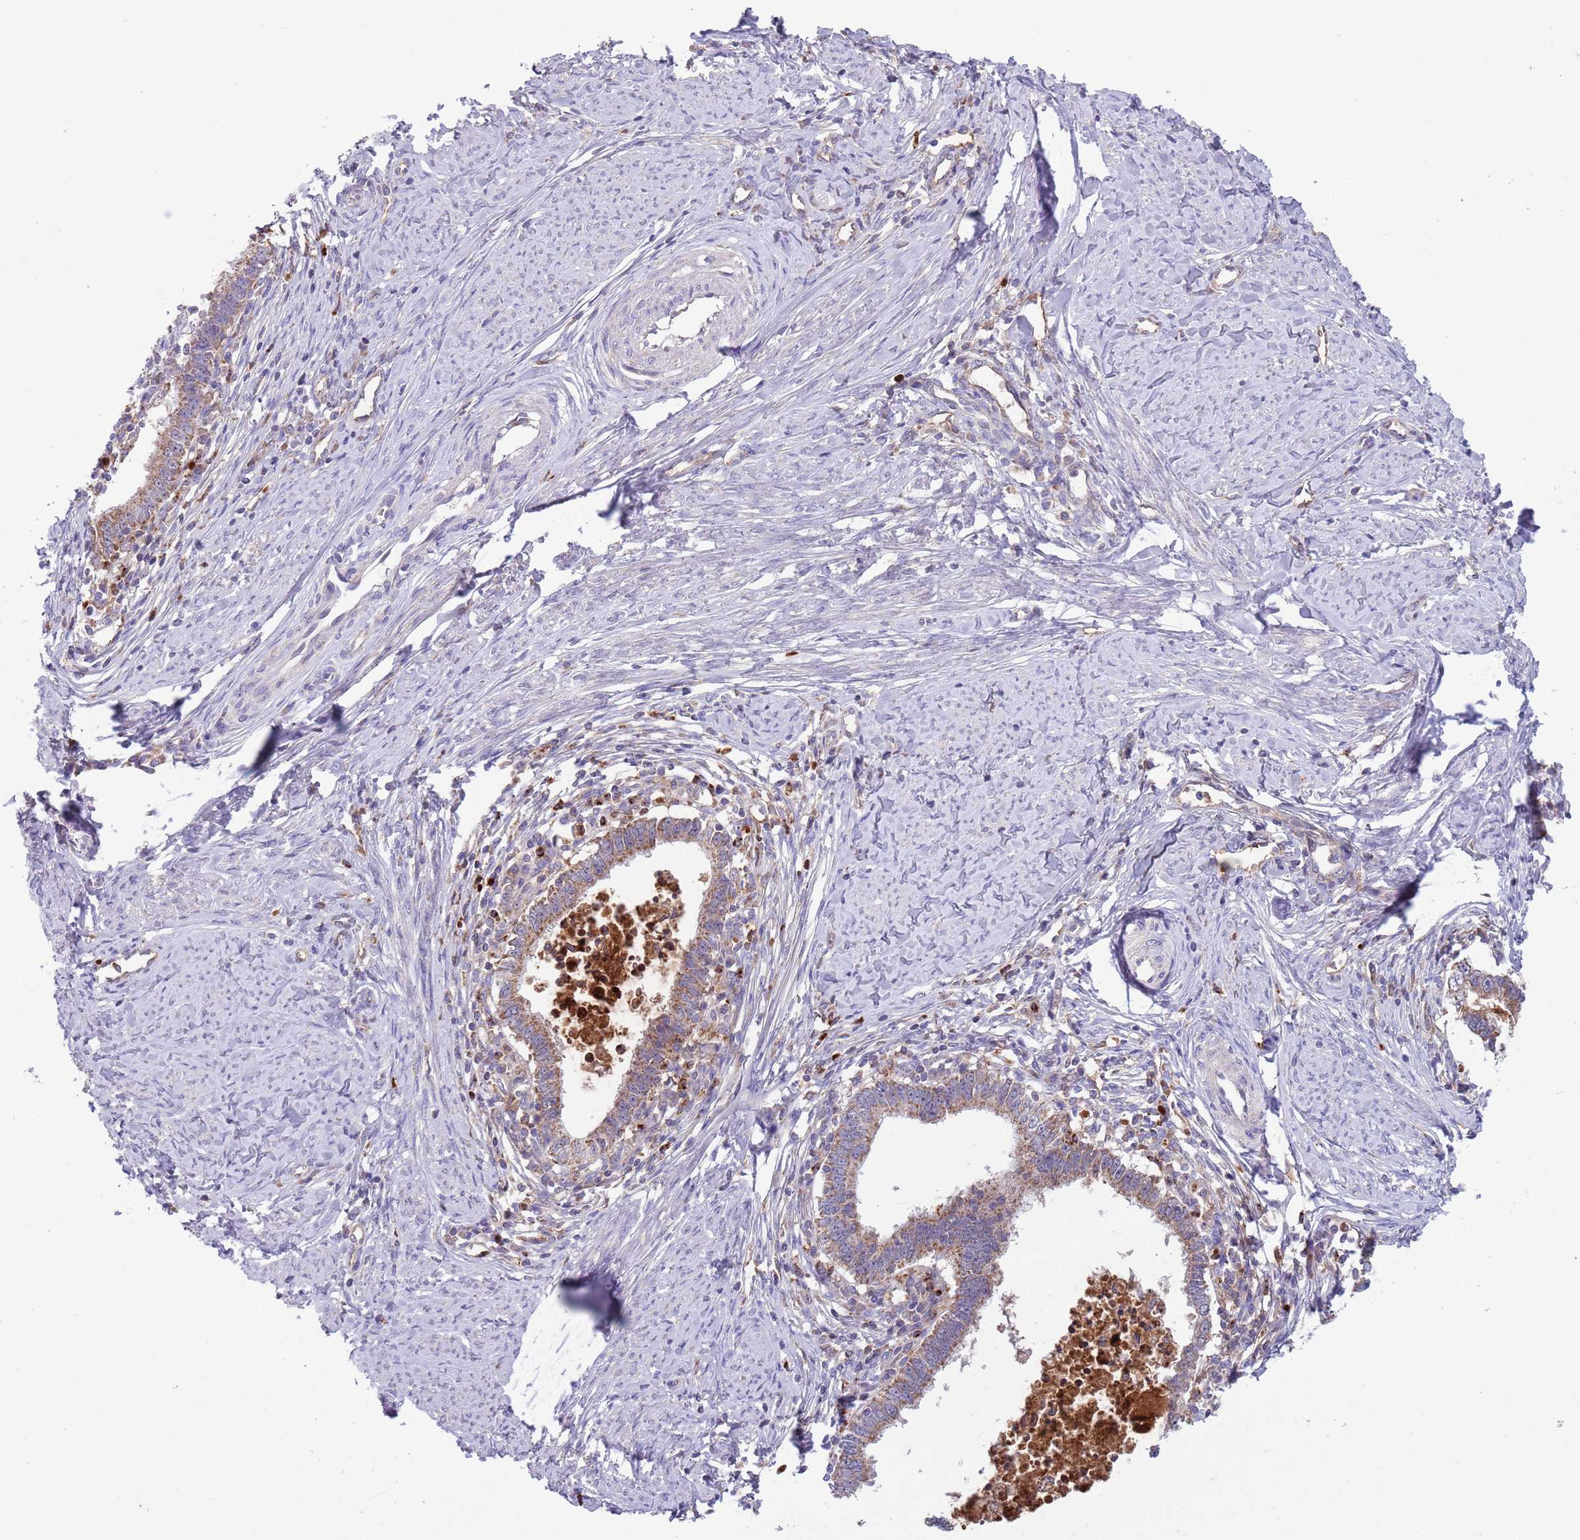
{"staining": {"intensity": "moderate", "quantity": ">75%", "location": "cytoplasmic/membranous"}, "tissue": "cervical cancer", "cell_type": "Tumor cells", "image_type": "cancer", "snomed": [{"axis": "morphology", "description": "Adenocarcinoma, NOS"}, {"axis": "topography", "description": "Cervix"}], "caption": "The immunohistochemical stain shows moderate cytoplasmic/membranous staining in tumor cells of cervical cancer tissue. The staining was performed using DAB (3,3'-diaminobenzidine) to visualize the protein expression in brown, while the nuclei were stained in blue with hematoxylin (Magnification: 20x).", "gene": "DDT", "patient": {"sex": "female", "age": 36}}